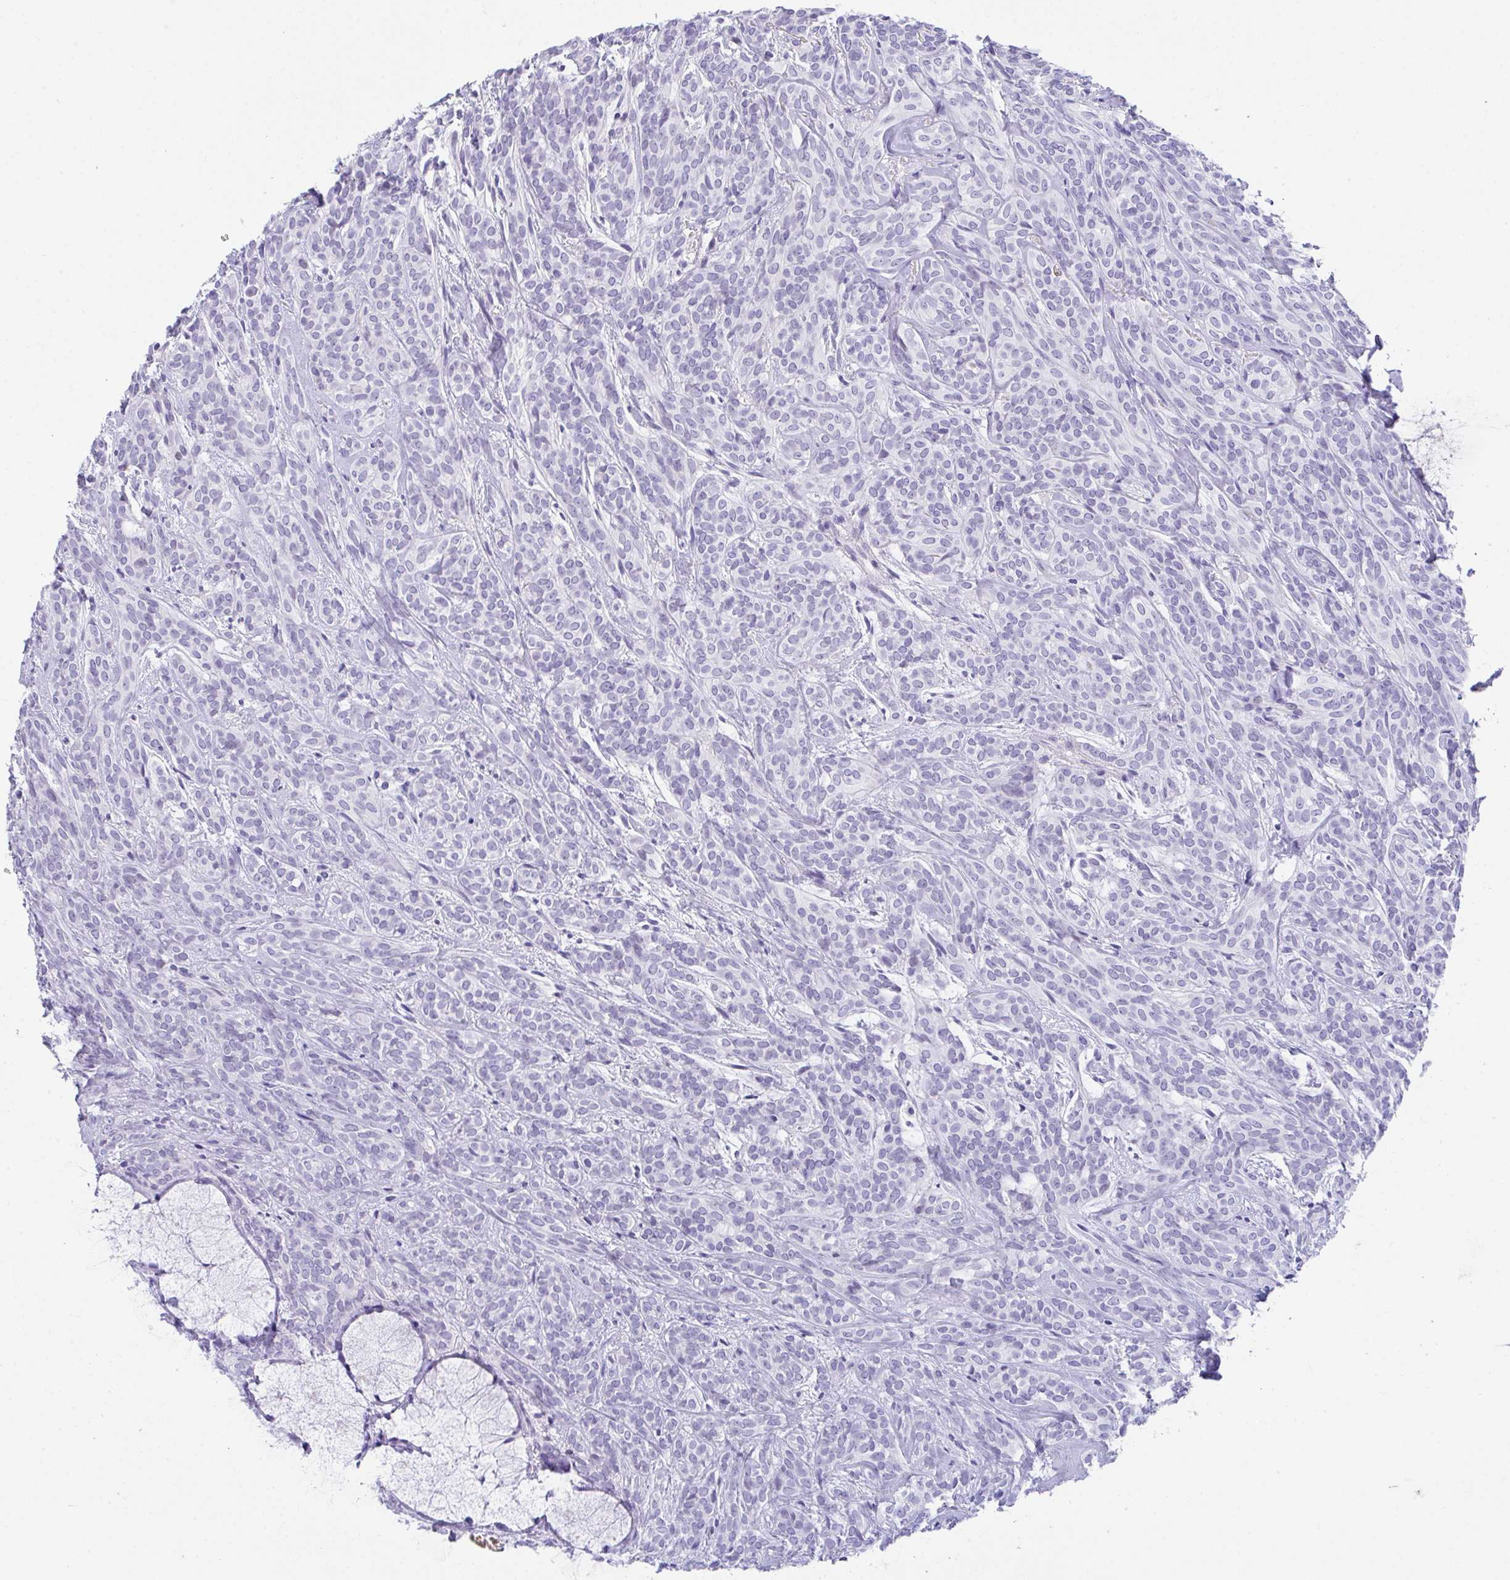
{"staining": {"intensity": "negative", "quantity": "none", "location": "none"}, "tissue": "head and neck cancer", "cell_type": "Tumor cells", "image_type": "cancer", "snomed": [{"axis": "morphology", "description": "Adenocarcinoma, NOS"}, {"axis": "topography", "description": "Head-Neck"}], "caption": "DAB (3,3'-diaminobenzidine) immunohistochemical staining of adenocarcinoma (head and neck) shows no significant expression in tumor cells.", "gene": "KMT2E", "patient": {"sex": "female", "age": 57}}